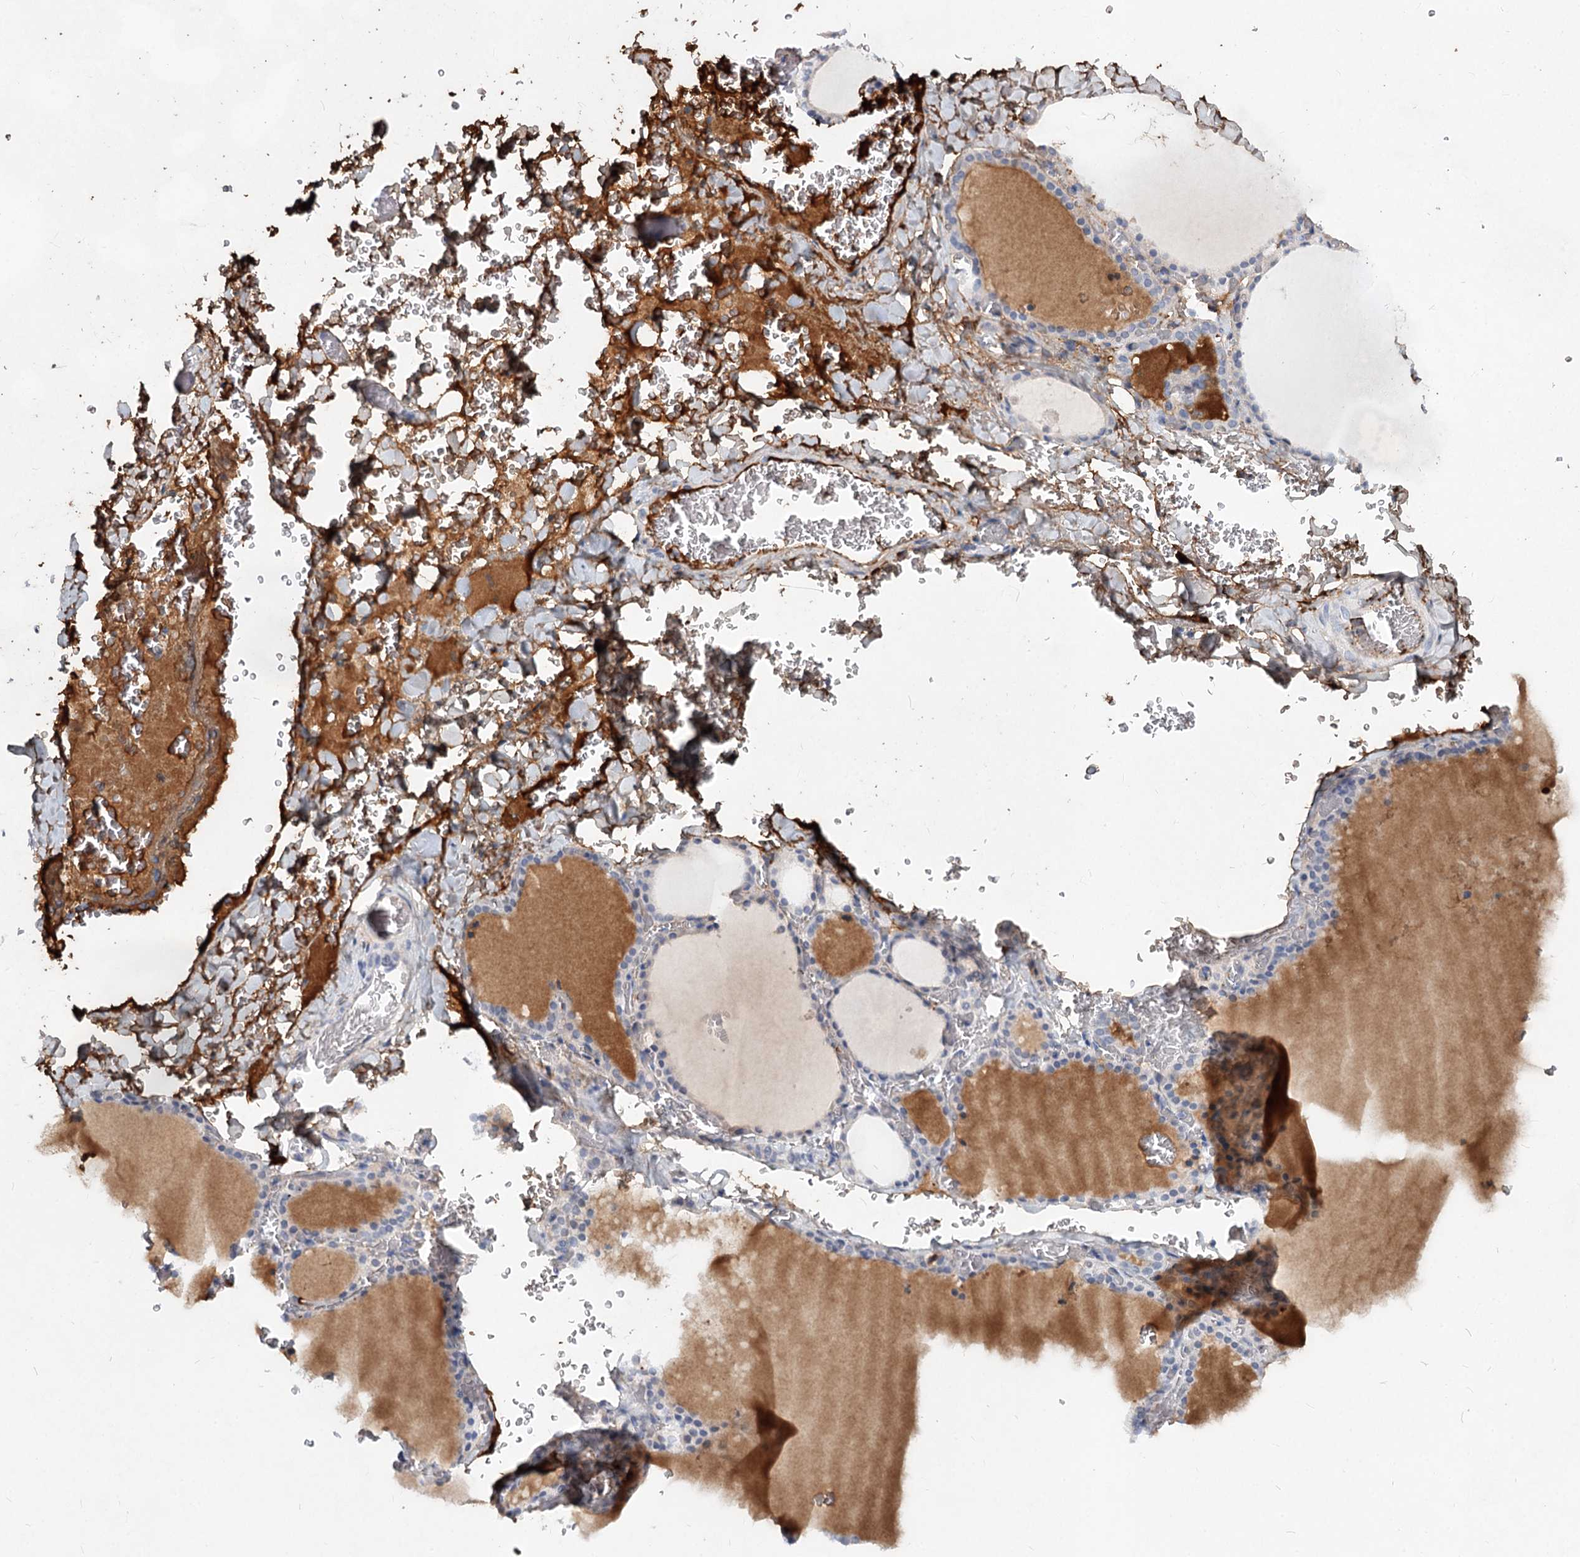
{"staining": {"intensity": "negative", "quantity": "none", "location": "none"}, "tissue": "thyroid gland", "cell_type": "Glandular cells", "image_type": "normal", "snomed": [{"axis": "morphology", "description": "Normal tissue, NOS"}, {"axis": "topography", "description": "Thyroid gland"}], "caption": "Immunohistochemical staining of benign thyroid gland demonstrates no significant staining in glandular cells.", "gene": "TASOR2", "patient": {"sex": "female", "age": 39}}